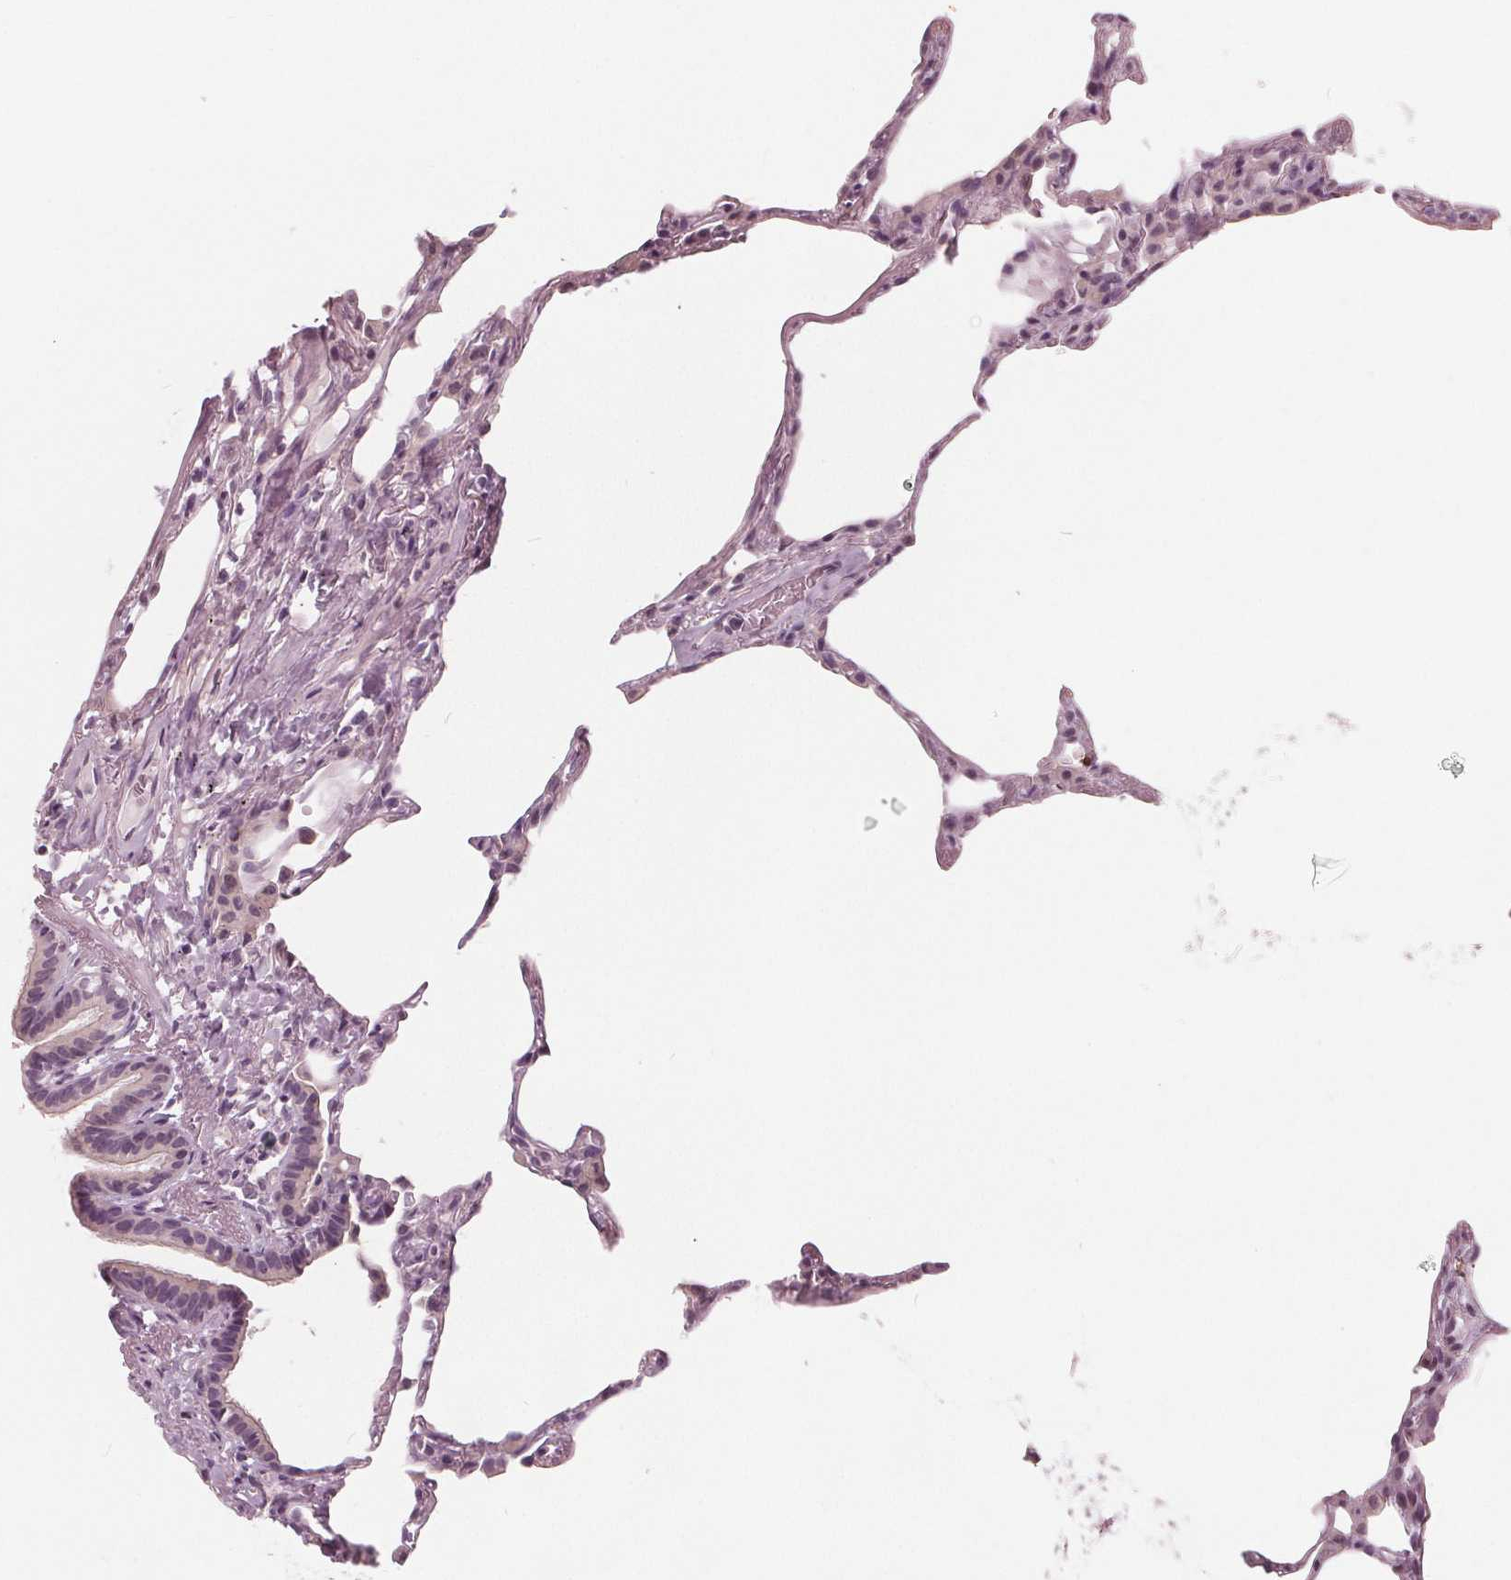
{"staining": {"intensity": "negative", "quantity": "none", "location": "none"}, "tissue": "lung", "cell_type": "Alveolar cells", "image_type": "normal", "snomed": [{"axis": "morphology", "description": "Normal tissue, NOS"}, {"axis": "topography", "description": "Lung"}], "caption": "Lung stained for a protein using immunohistochemistry (IHC) demonstrates no expression alveolar cells.", "gene": "SAT2", "patient": {"sex": "female", "age": 57}}